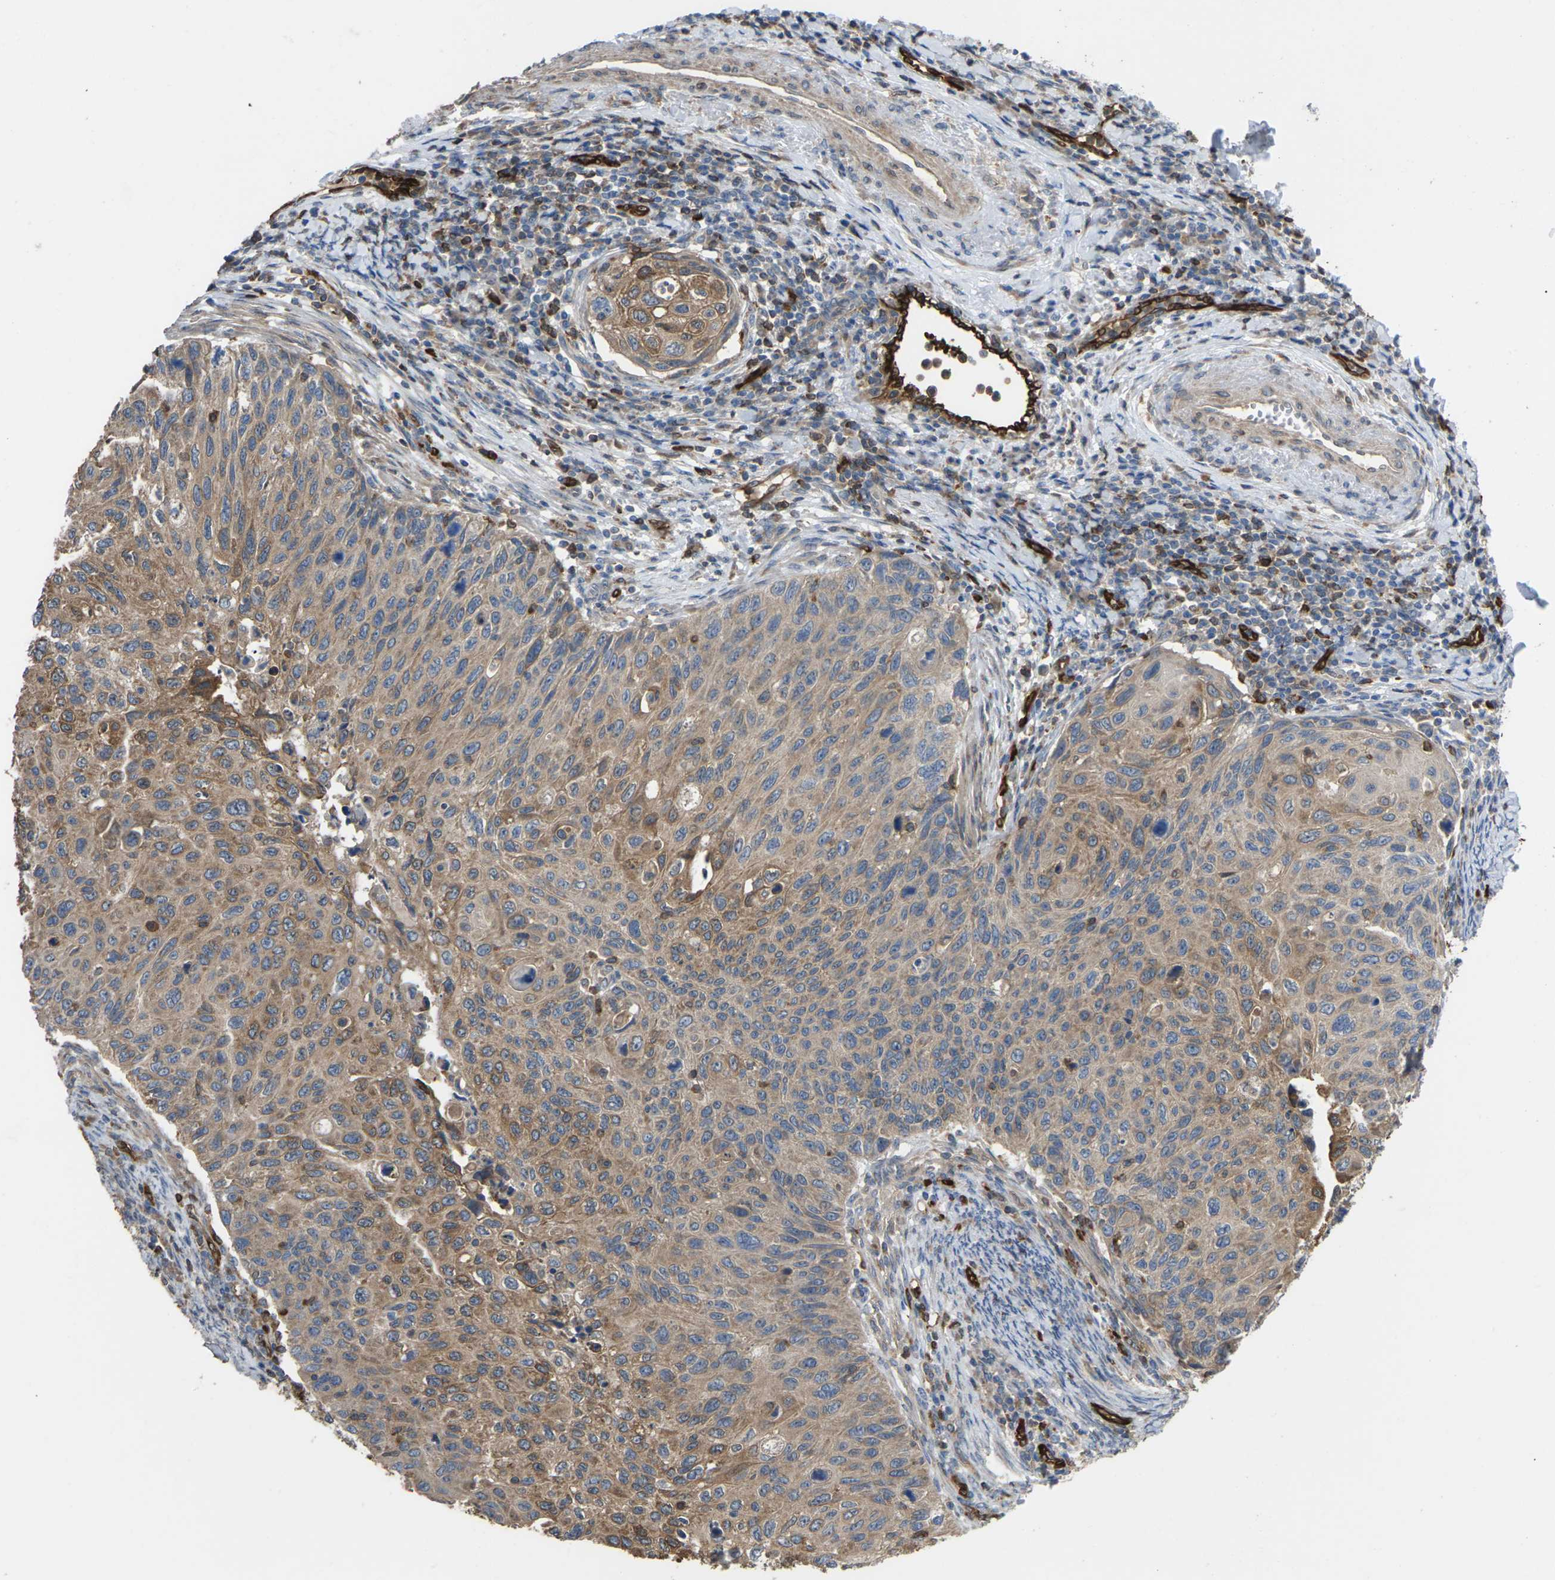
{"staining": {"intensity": "moderate", "quantity": ">75%", "location": "cytoplasmic/membranous"}, "tissue": "cervical cancer", "cell_type": "Tumor cells", "image_type": "cancer", "snomed": [{"axis": "morphology", "description": "Squamous cell carcinoma, NOS"}, {"axis": "topography", "description": "Cervix"}], "caption": "Immunohistochemistry (IHC) (DAB) staining of cervical cancer reveals moderate cytoplasmic/membranous protein staining in about >75% of tumor cells.", "gene": "TIAM1", "patient": {"sex": "female", "age": 70}}